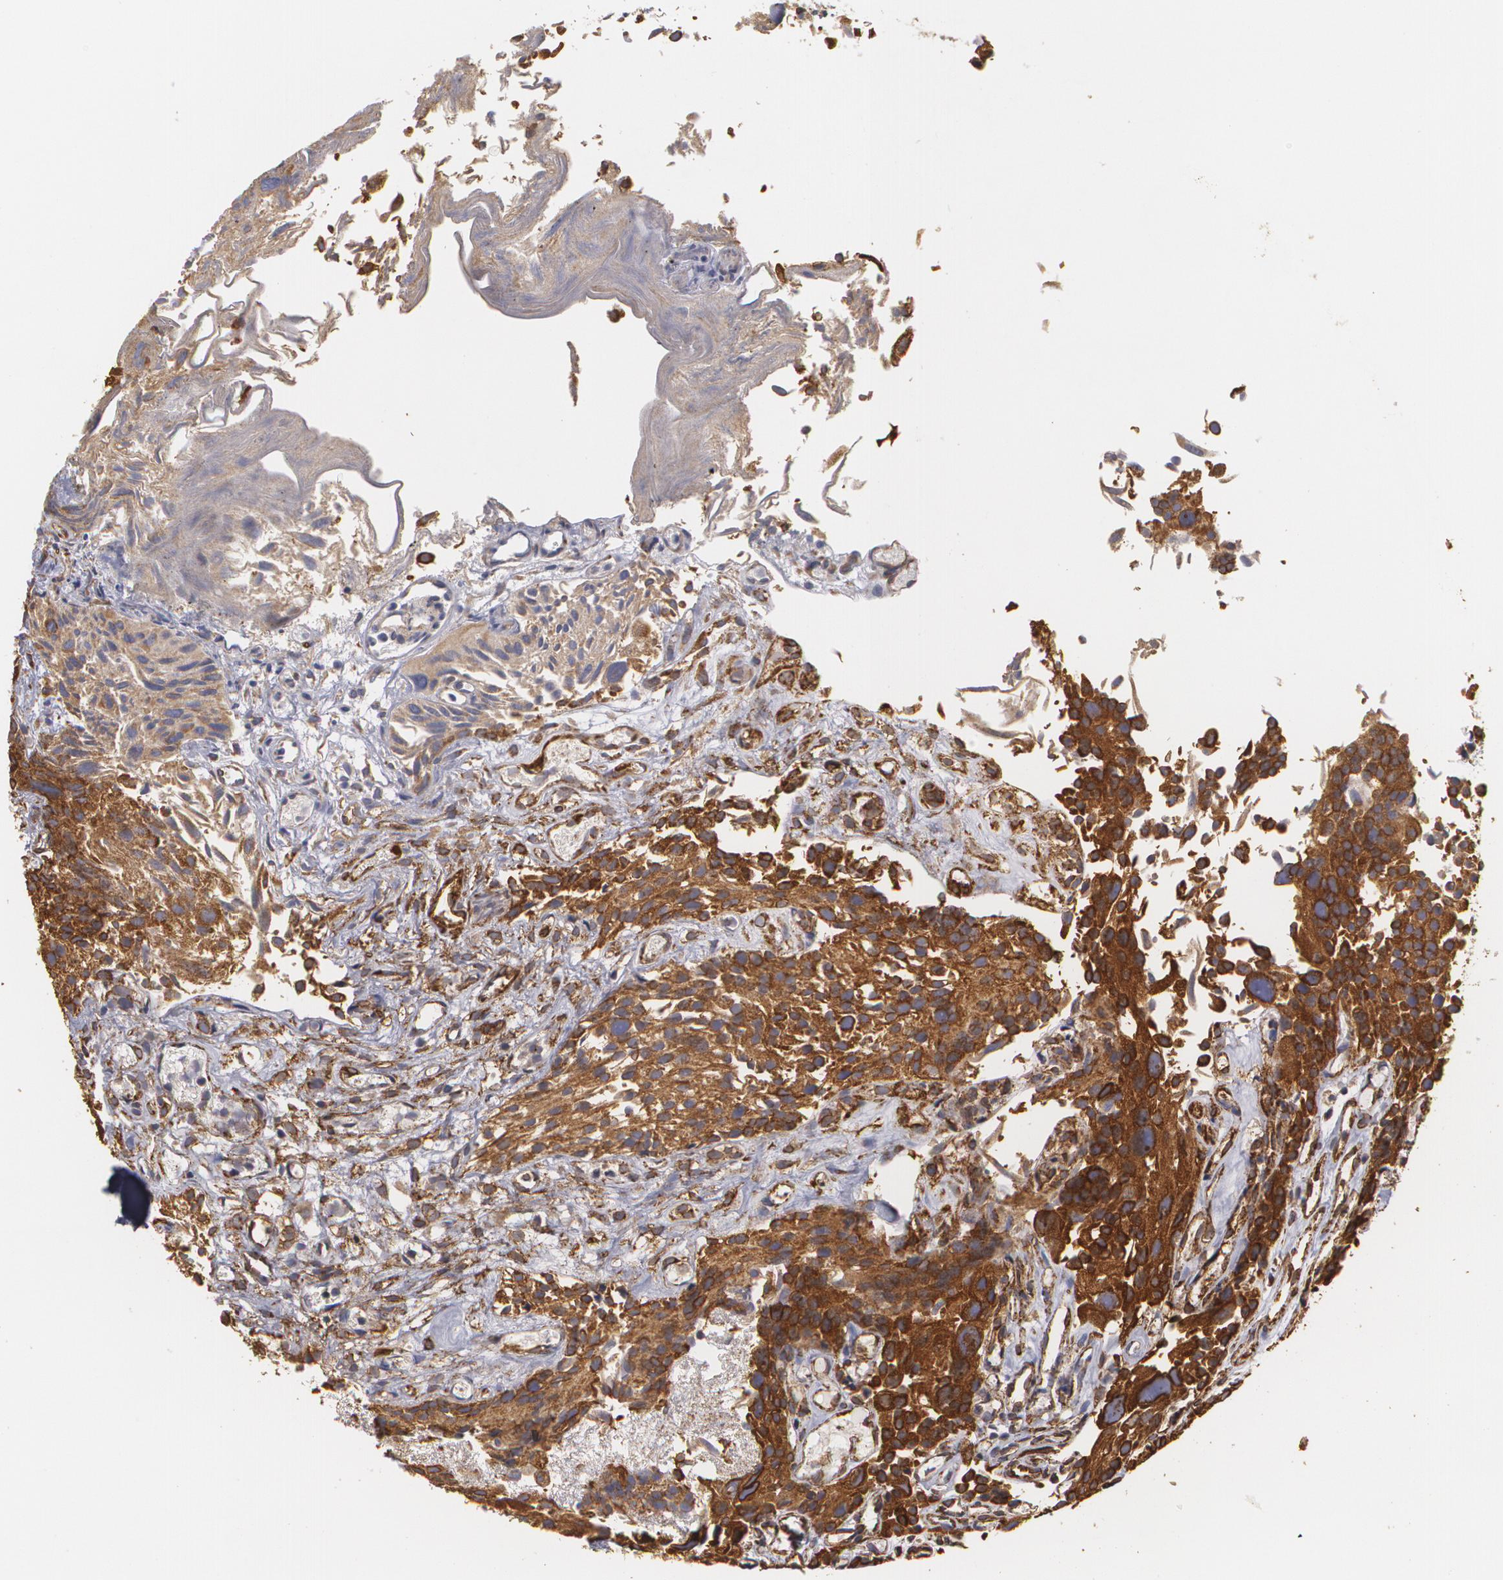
{"staining": {"intensity": "strong", "quantity": ">75%", "location": "cytoplasmic/membranous"}, "tissue": "urothelial cancer", "cell_type": "Tumor cells", "image_type": "cancer", "snomed": [{"axis": "morphology", "description": "Urothelial carcinoma, High grade"}, {"axis": "topography", "description": "Urinary bladder"}], "caption": "Tumor cells show strong cytoplasmic/membranous expression in about >75% of cells in urothelial cancer. Using DAB (3,3'-diaminobenzidine) (brown) and hematoxylin (blue) stains, captured at high magnification using brightfield microscopy.", "gene": "CYB5R3", "patient": {"sex": "female", "age": 78}}